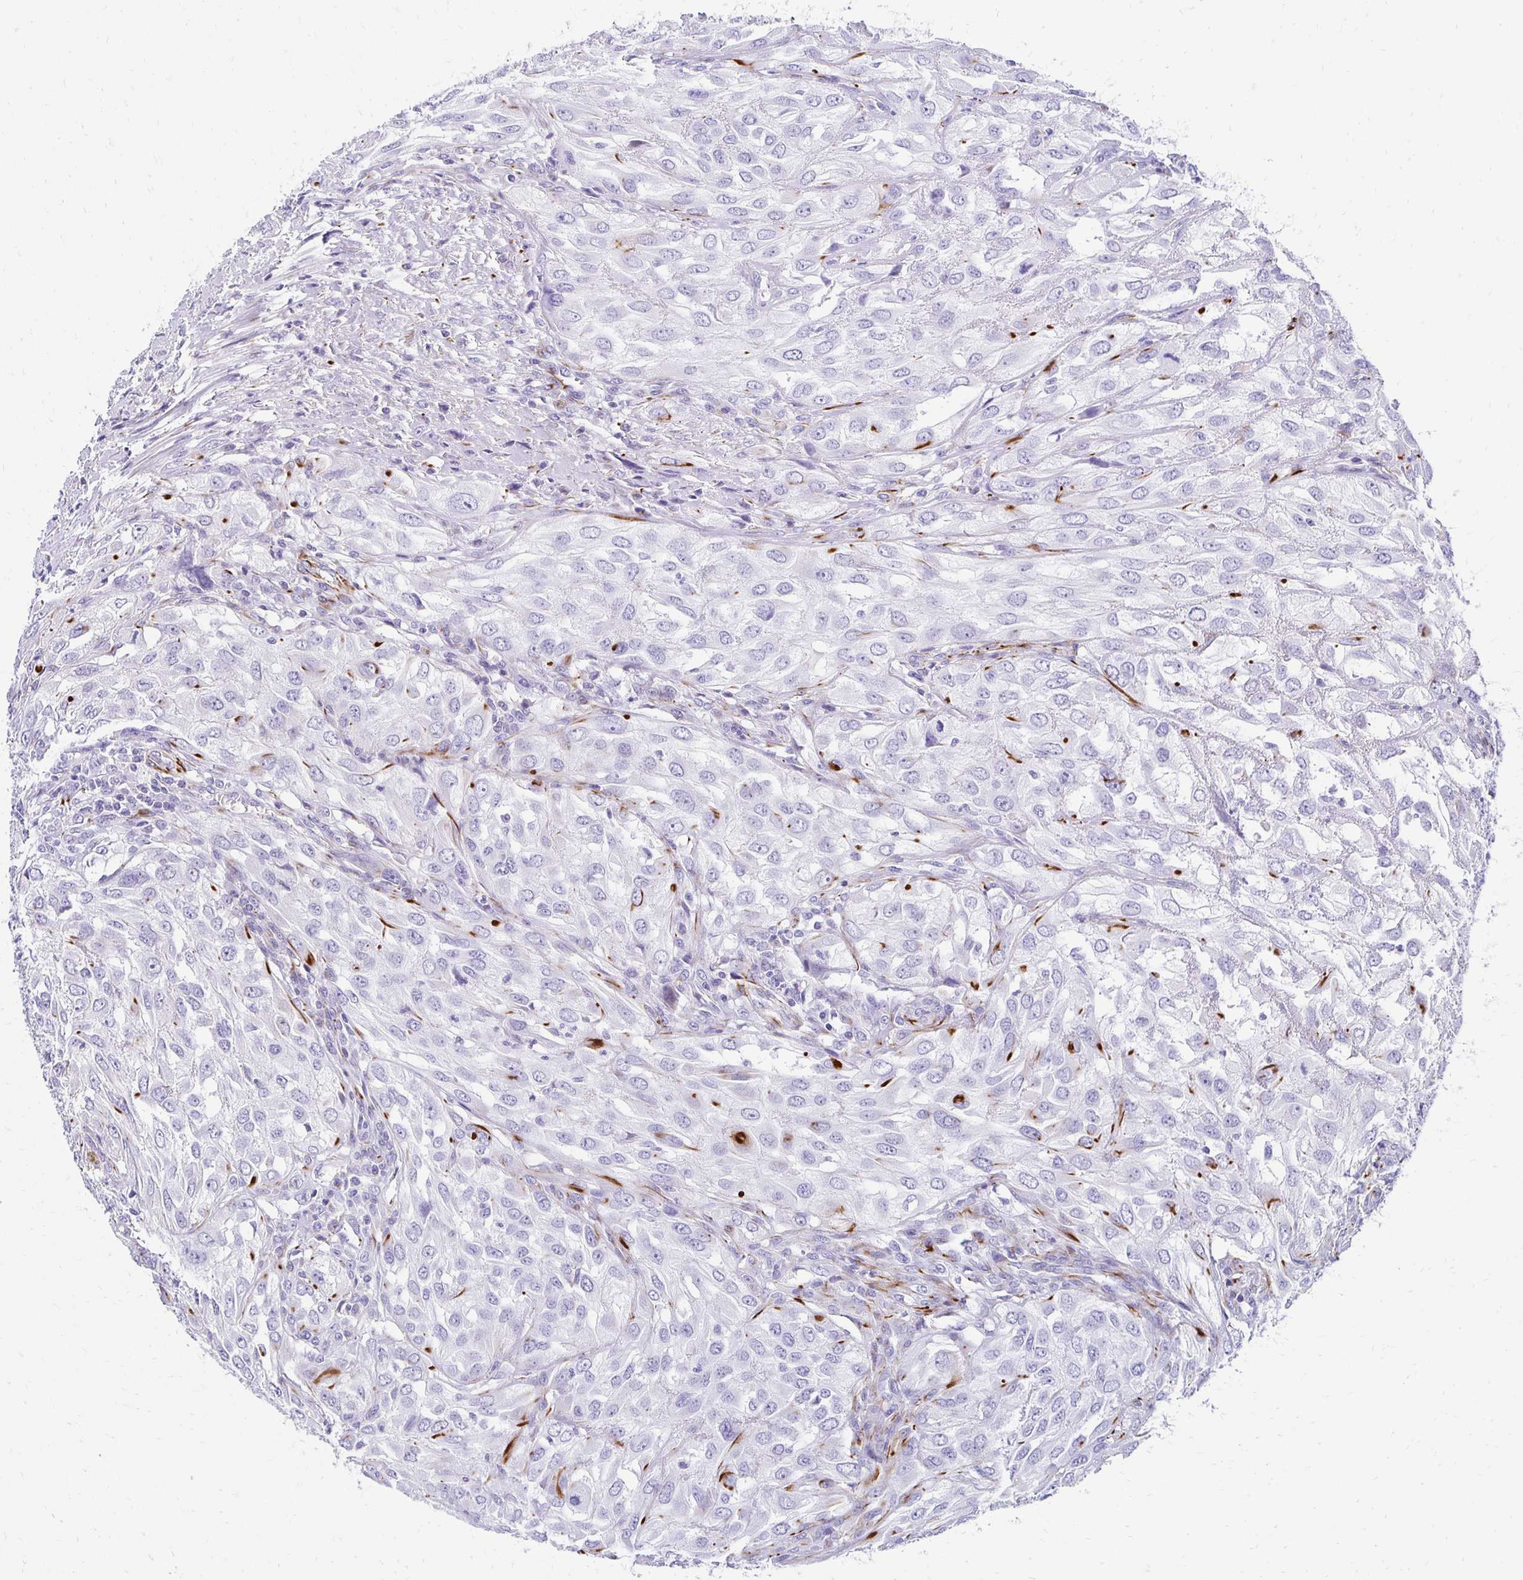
{"staining": {"intensity": "strong", "quantity": "<25%", "location": "cytoplasmic/membranous"}, "tissue": "urothelial cancer", "cell_type": "Tumor cells", "image_type": "cancer", "snomed": [{"axis": "morphology", "description": "Urothelial carcinoma, High grade"}, {"axis": "topography", "description": "Urinary bladder"}], "caption": "DAB (3,3'-diaminobenzidine) immunohistochemical staining of human urothelial carcinoma (high-grade) exhibits strong cytoplasmic/membranous protein staining in about <25% of tumor cells. (DAB (3,3'-diaminobenzidine) IHC with brightfield microscopy, high magnification).", "gene": "TMEM54", "patient": {"sex": "male", "age": 67}}